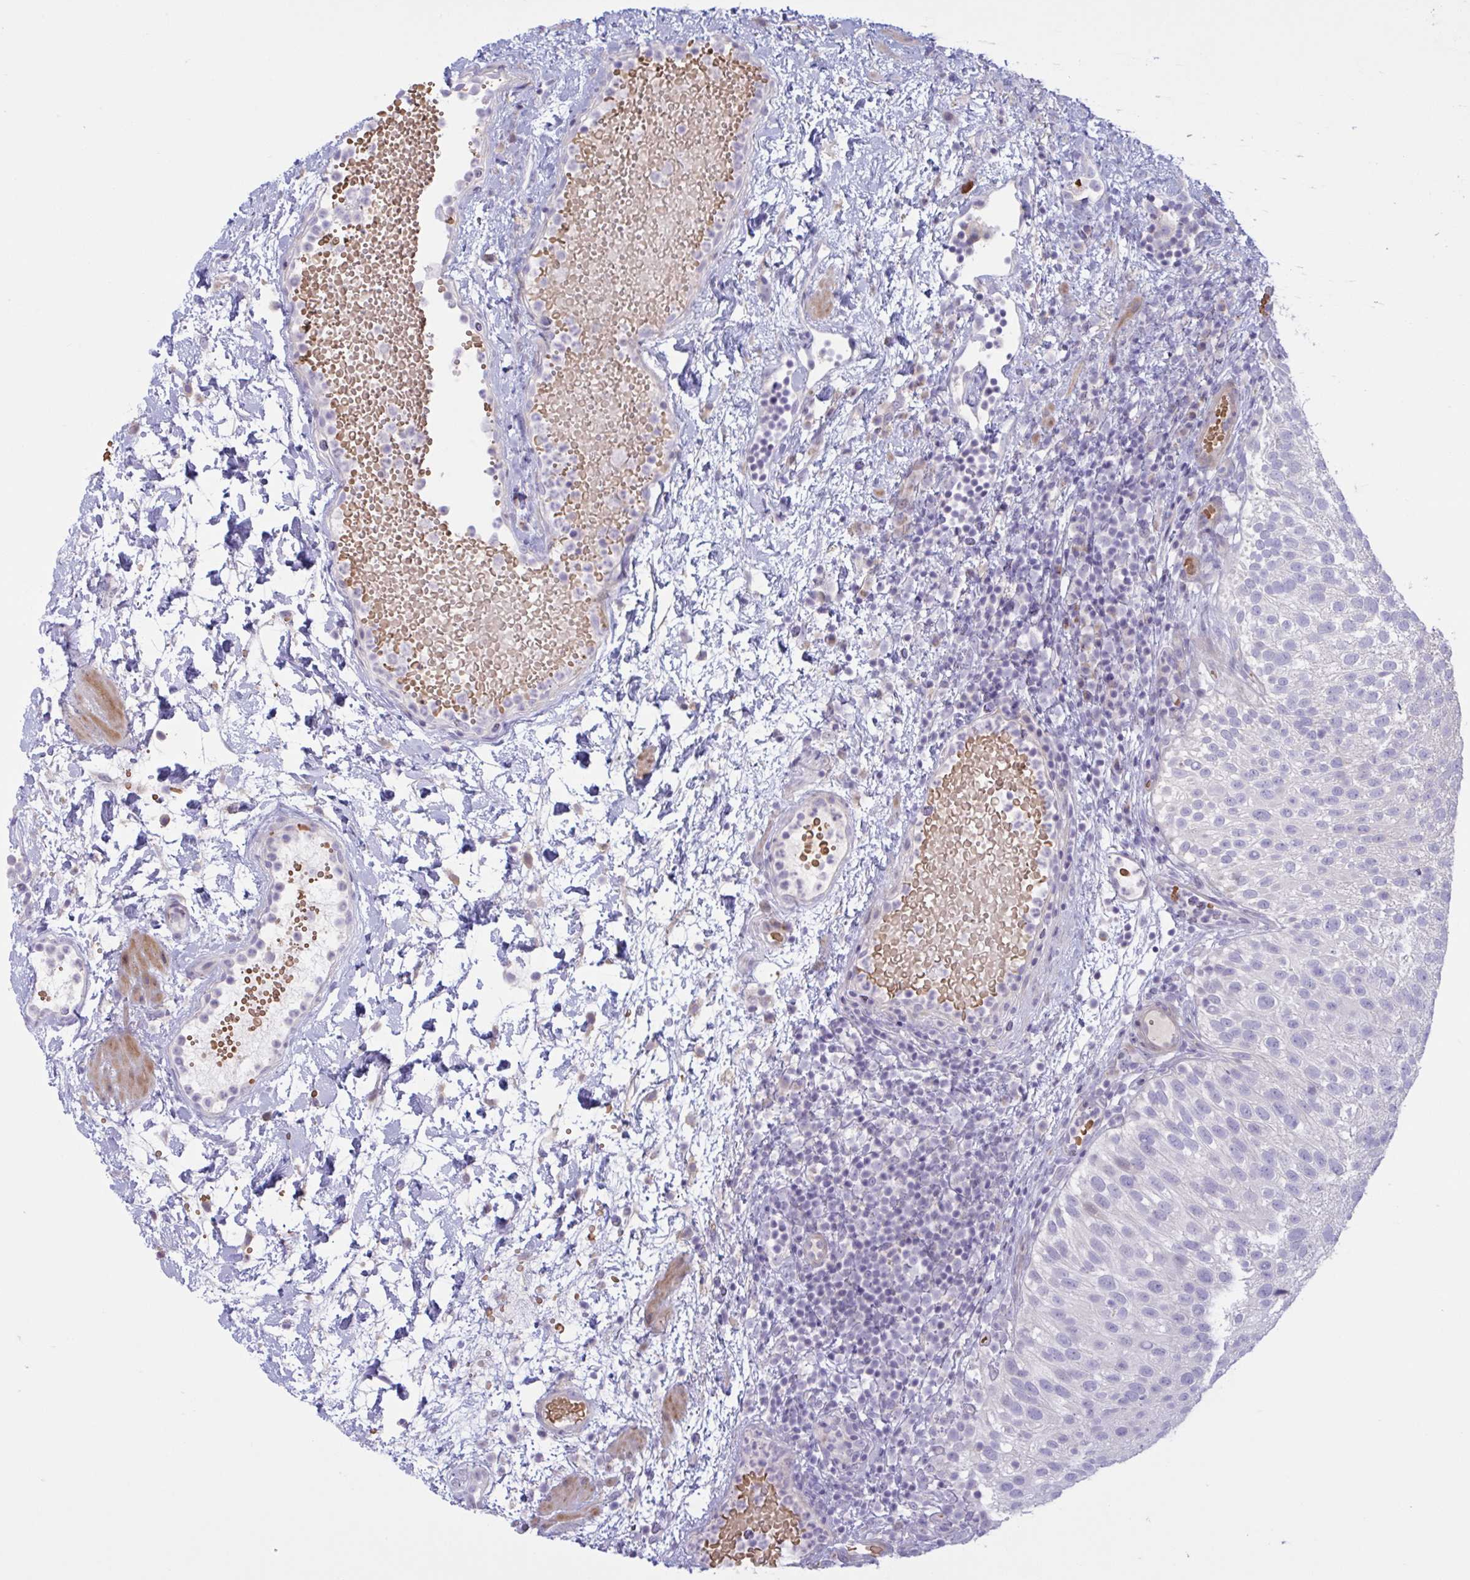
{"staining": {"intensity": "negative", "quantity": "none", "location": "none"}, "tissue": "urothelial cancer", "cell_type": "Tumor cells", "image_type": "cancer", "snomed": [{"axis": "morphology", "description": "Urothelial carcinoma, Low grade"}, {"axis": "topography", "description": "Urinary bladder"}], "caption": "Immunohistochemistry photomicrograph of neoplastic tissue: low-grade urothelial carcinoma stained with DAB shows no significant protein staining in tumor cells.", "gene": "VWC2", "patient": {"sex": "male", "age": 78}}